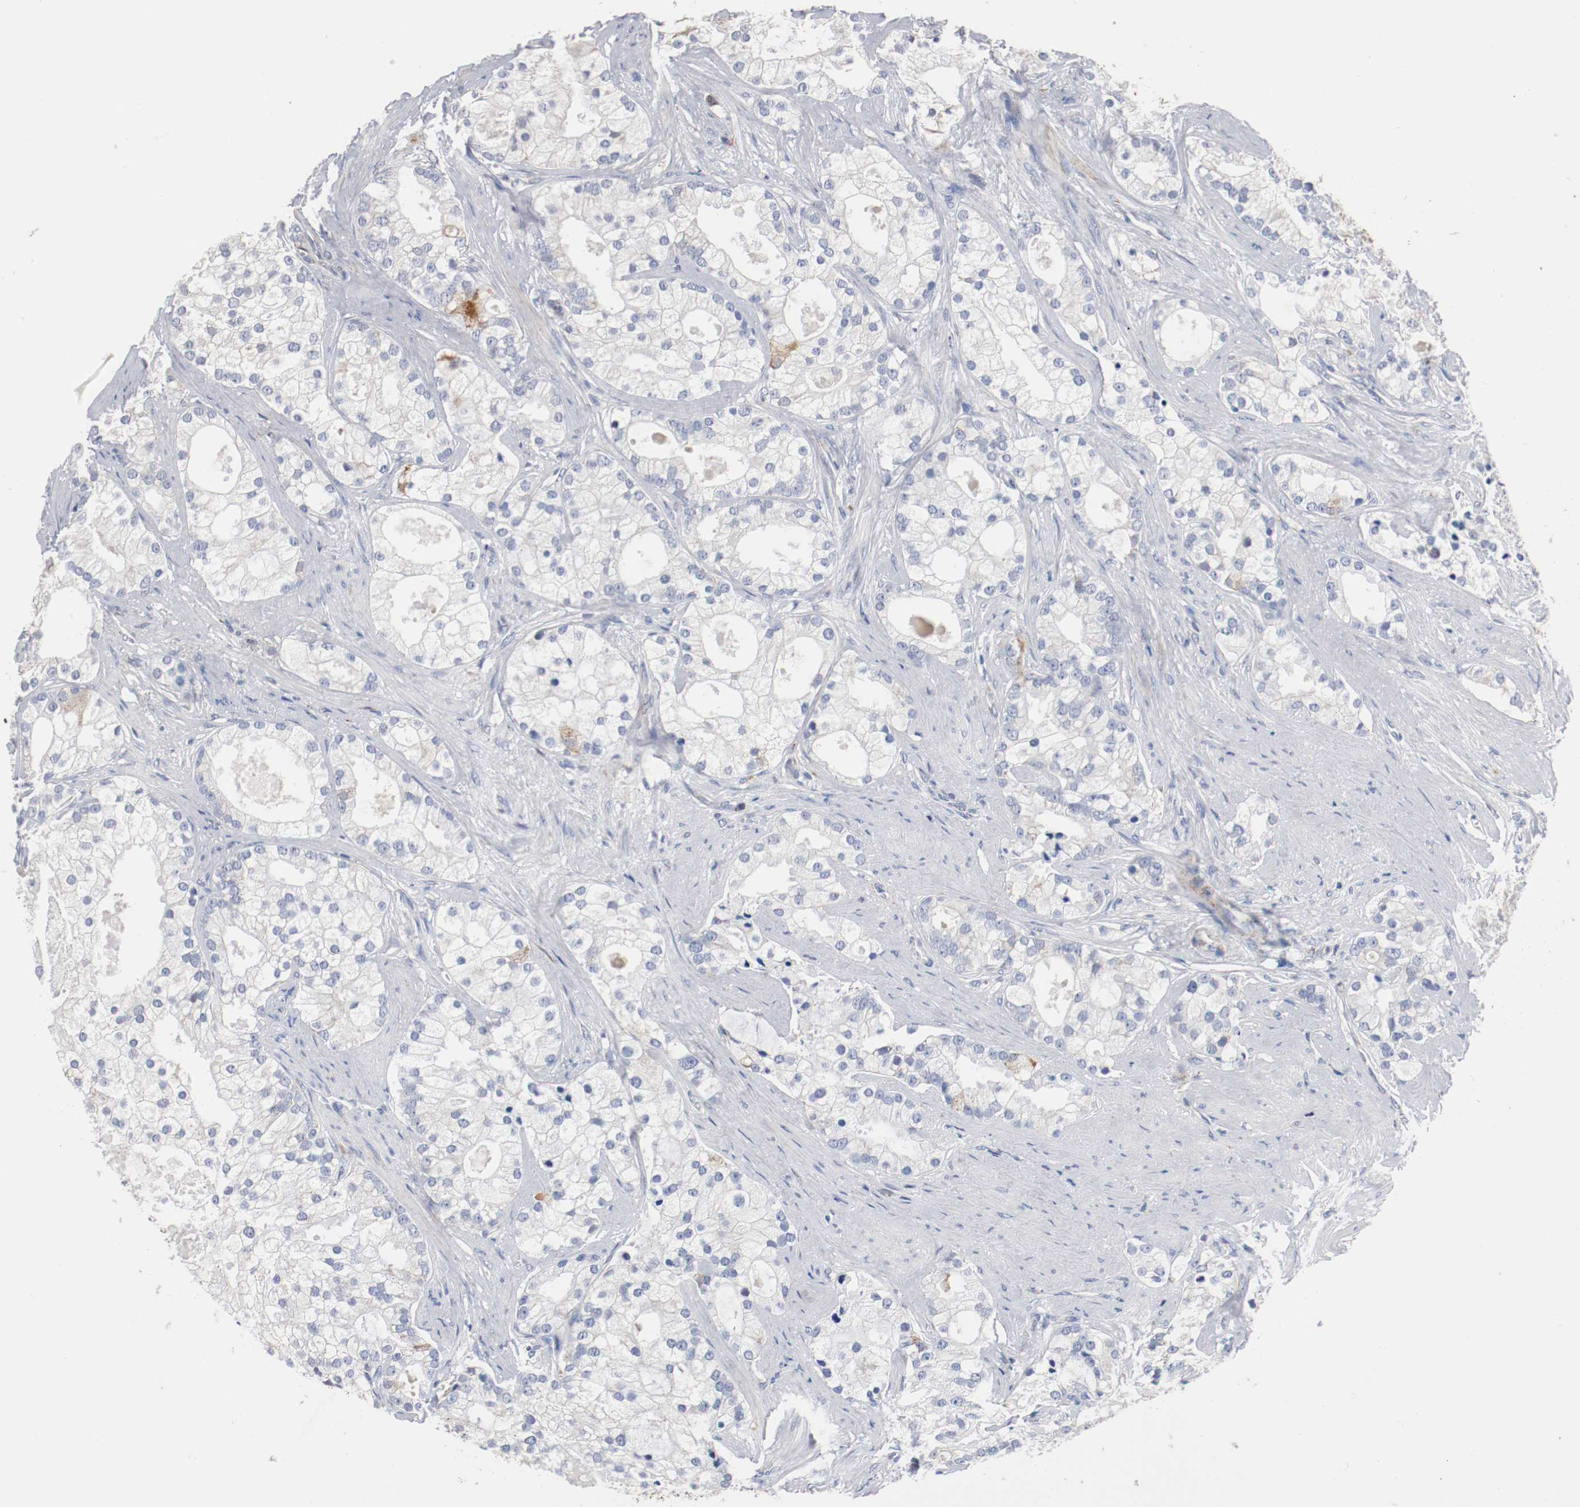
{"staining": {"intensity": "weak", "quantity": "25%-75%", "location": "cytoplasmic/membranous"}, "tissue": "prostate cancer", "cell_type": "Tumor cells", "image_type": "cancer", "snomed": [{"axis": "morphology", "description": "Adenocarcinoma, Low grade"}, {"axis": "topography", "description": "Prostate"}], "caption": "This histopathology image displays immunohistochemistry (IHC) staining of low-grade adenocarcinoma (prostate), with low weak cytoplasmic/membranous staining in about 25%-75% of tumor cells.", "gene": "TUBD1", "patient": {"sex": "male", "age": 58}}